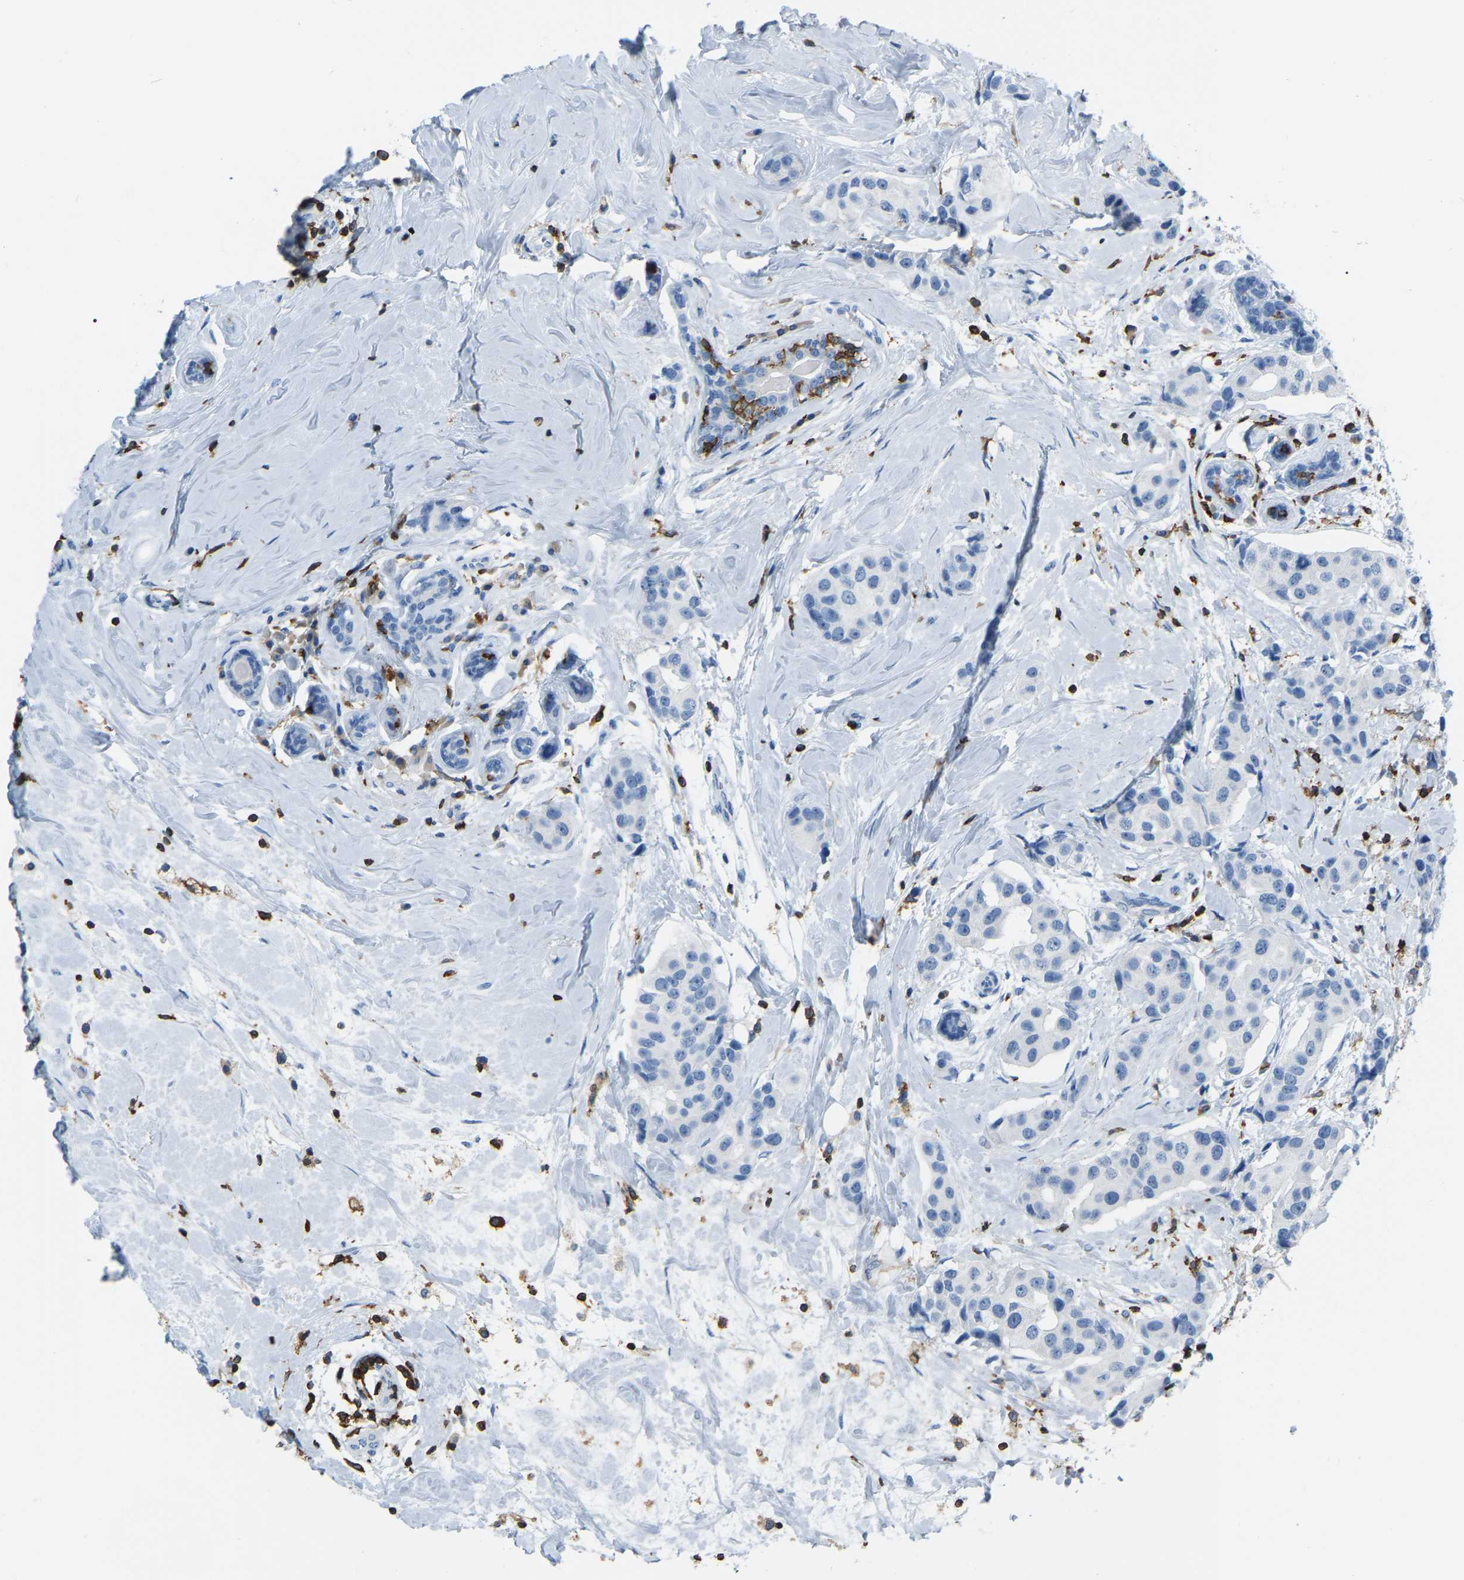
{"staining": {"intensity": "negative", "quantity": "none", "location": "none"}, "tissue": "breast cancer", "cell_type": "Tumor cells", "image_type": "cancer", "snomed": [{"axis": "morphology", "description": "Normal tissue, NOS"}, {"axis": "morphology", "description": "Duct carcinoma"}, {"axis": "topography", "description": "Breast"}], "caption": "IHC micrograph of neoplastic tissue: intraductal carcinoma (breast) stained with DAB (3,3'-diaminobenzidine) demonstrates no significant protein expression in tumor cells.", "gene": "ARHGAP45", "patient": {"sex": "female", "age": 39}}